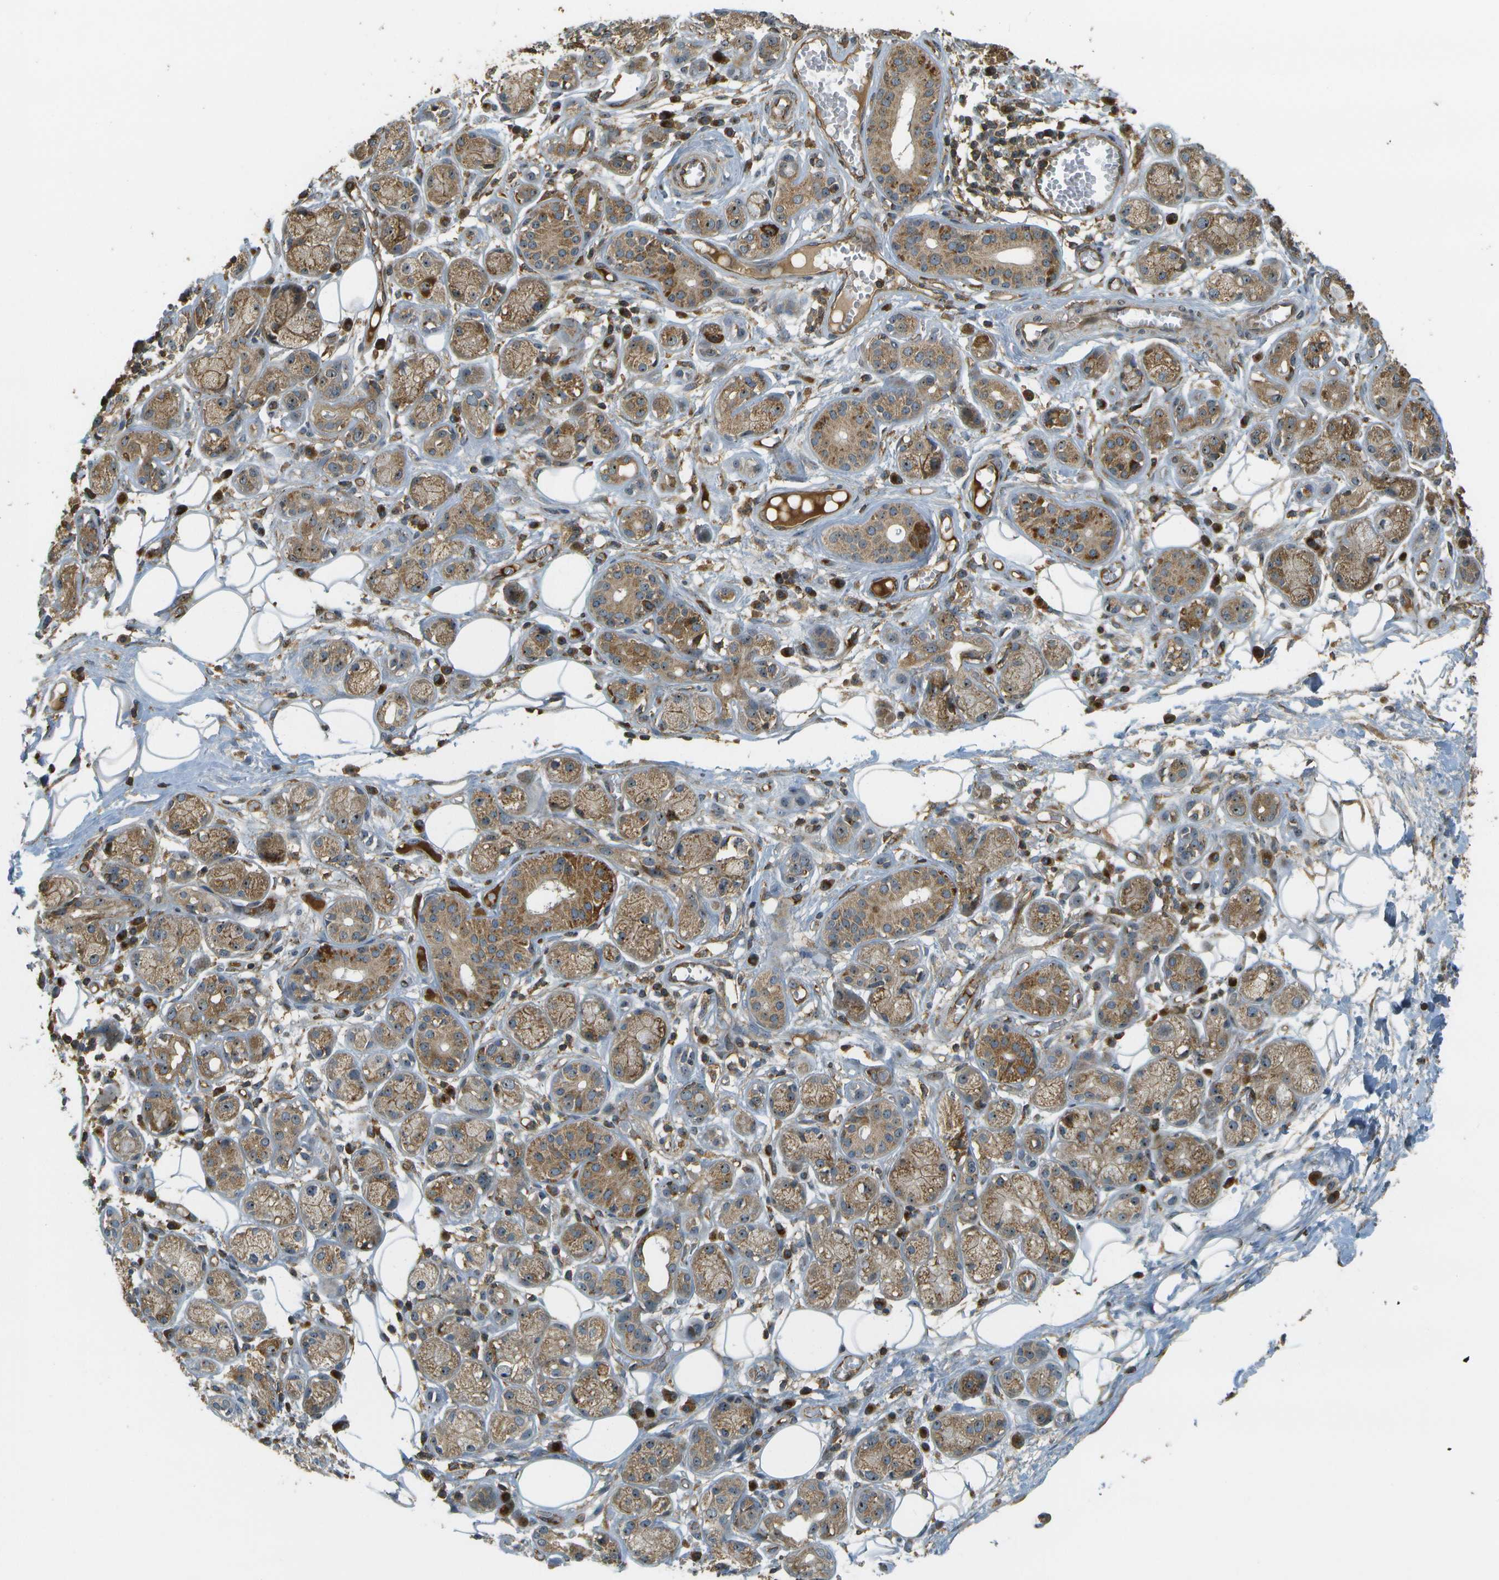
{"staining": {"intensity": "negative", "quantity": "none", "location": "none"}, "tissue": "adipose tissue", "cell_type": "Adipocytes", "image_type": "normal", "snomed": [{"axis": "morphology", "description": "Normal tissue, NOS"}, {"axis": "morphology", "description": "Inflammation, NOS"}, {"axis": "topography", "description": "Salivary gland"}, {"axis": "topography", "description": "Peripheral nerve tissue"}], "caption": "A high-resolution photomicrograph shows IHC staining of benign adipose tissue, which shows no significant expression in adipocytes.", "gene": "LRP12", "patient": {"sex": "female", "age": 75}}